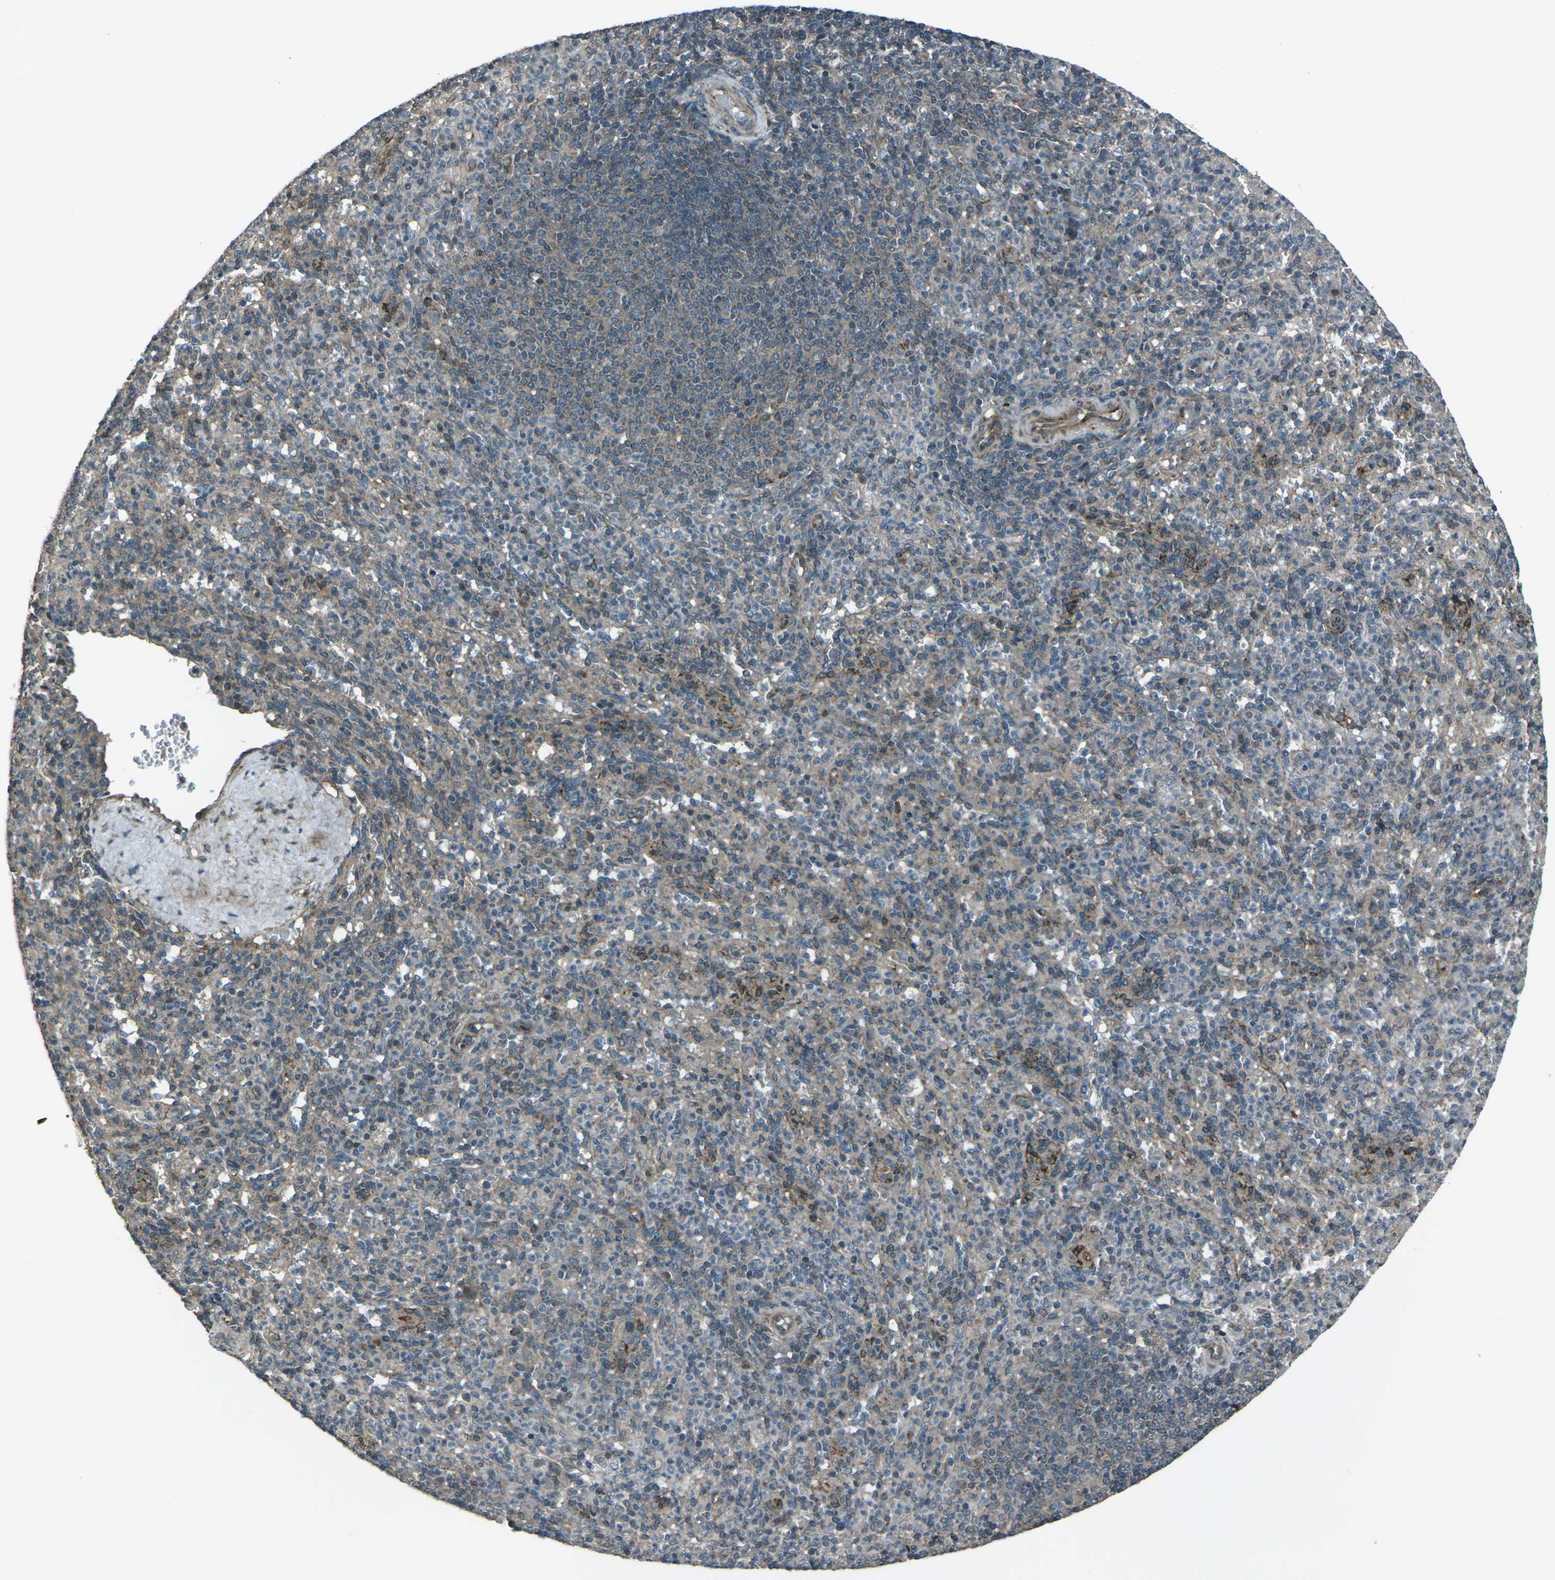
{"staining": {"intensity": "weak", "quantity": ">75%", "location": "cytoplasmic/membranous"}, "tissue": "spleen", "cell_type": "Cells in red pulp", "image_type": "normal", "snomed": [{"axis": "morphology", "description": "Normal tissue, NOS"}, {"axis": "topography", "description": "Spleen"}], "caption": "Protein positivity by IHC shows weak cytoplasmic/membranous expression in about >75% of cells in red pulp in unremarkable spleen. The staining was performed using DAB (3,3'-diaminobenzidine) to visualize the protein expression in brown, while the nuclei were stained in blue with hematoxylin (Magnification: 20x).", "gene": "LSMEM1", "patient": {"sex": "male", "age": 36}}